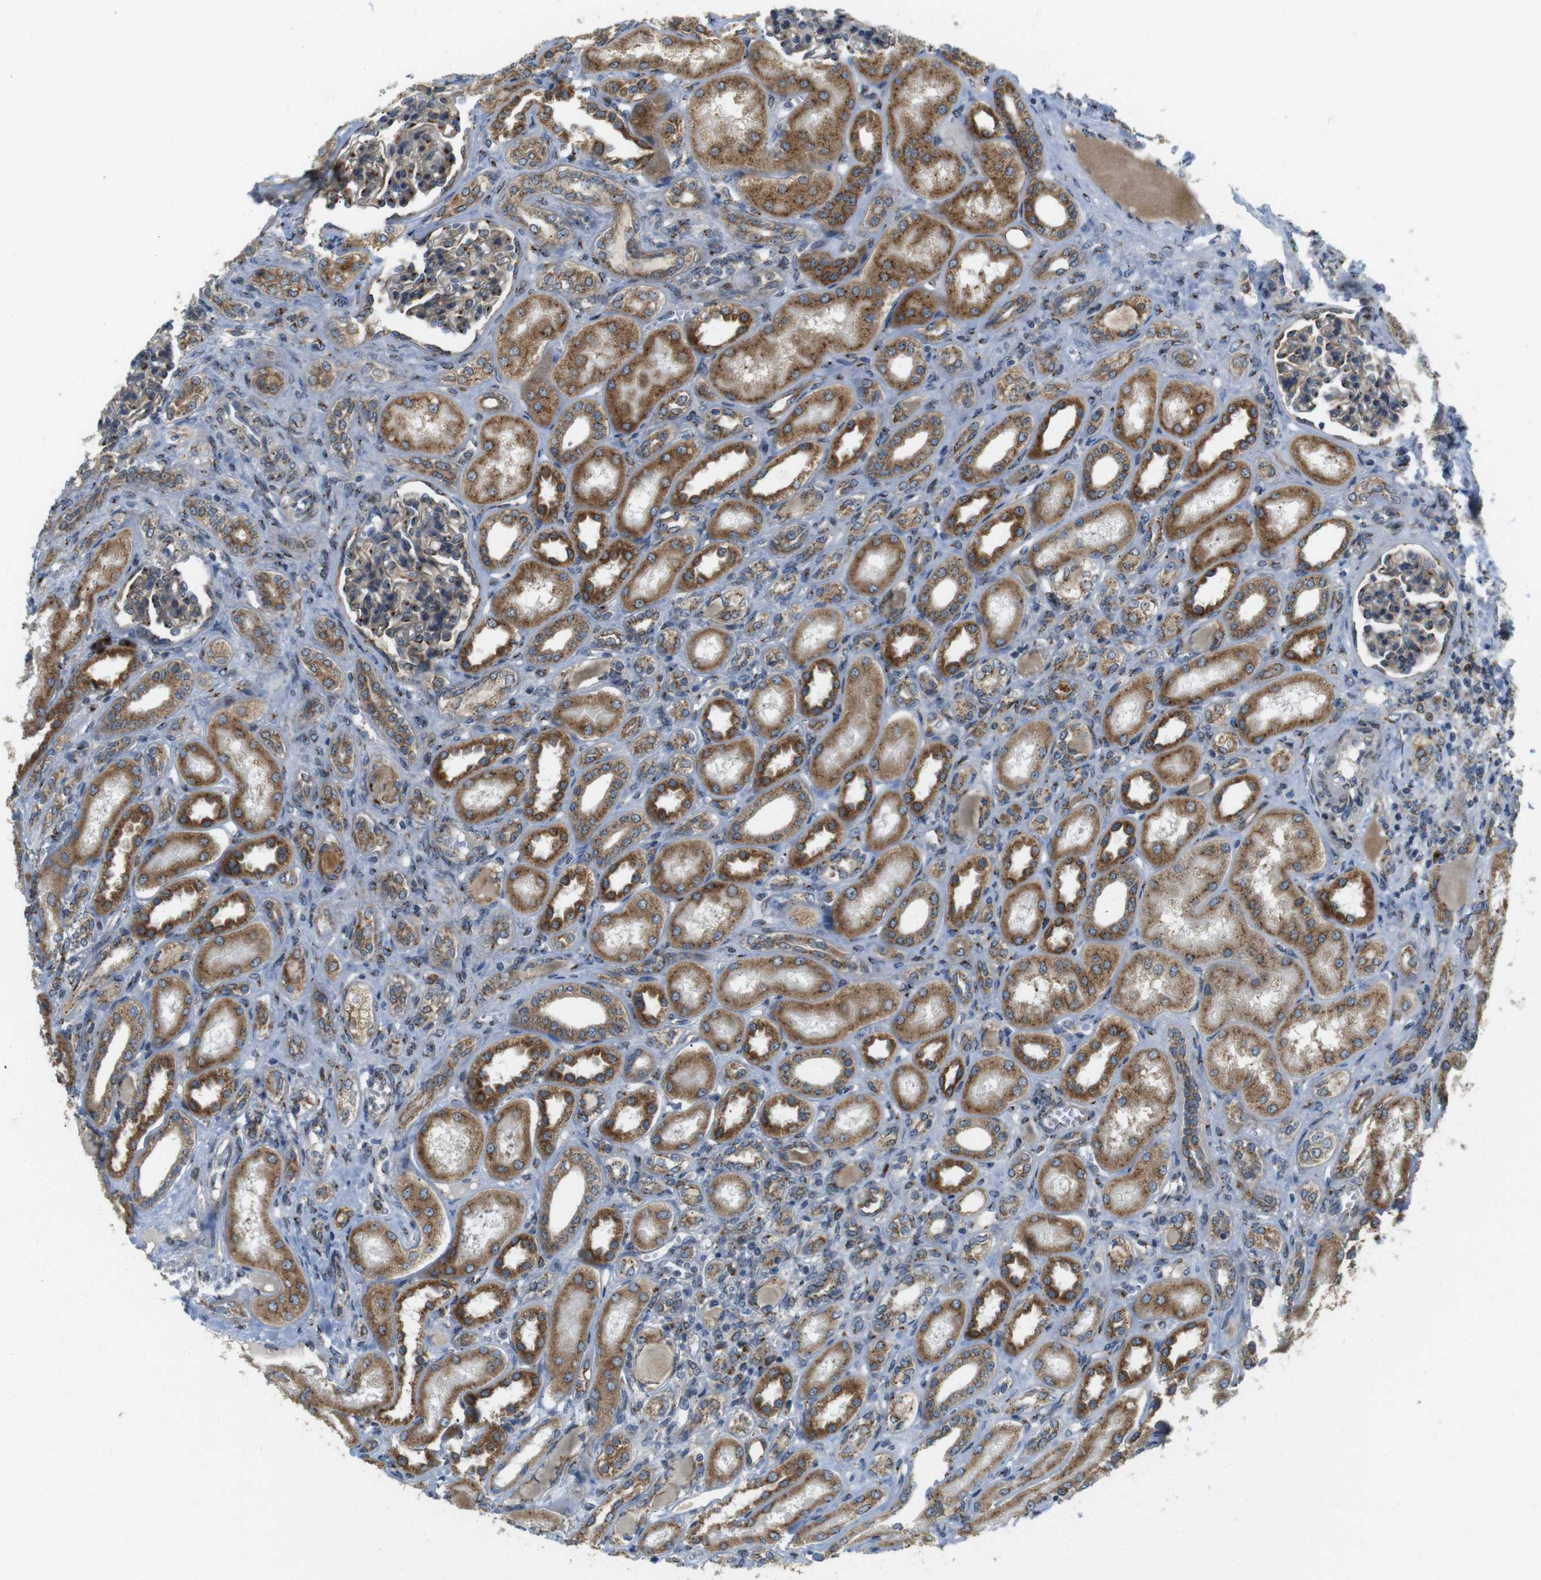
{"staining": {"intensity": "moderate", "quantity": ">75%", "location": "cytoplasmic/membranous"}, "tissue": "kidney", "cell_type": "Cells in glomeruli", "image_type": "normal", "snomed": [{"axis": "morphology", "description": "Normal tissue, NOS"}, {"axis": "topography", "description": "Kidney"}], "caption": "DAB immunohistochemical staining of unremarkable human kidney shows moderate cytoplasmic/membranous protein staining in about >75% of cells in glomeruli. (DAB IHC with brightfield microscopy, high magnification).", "gene": "TMEM143", "patient": {"sex": "male", "age": 7}}